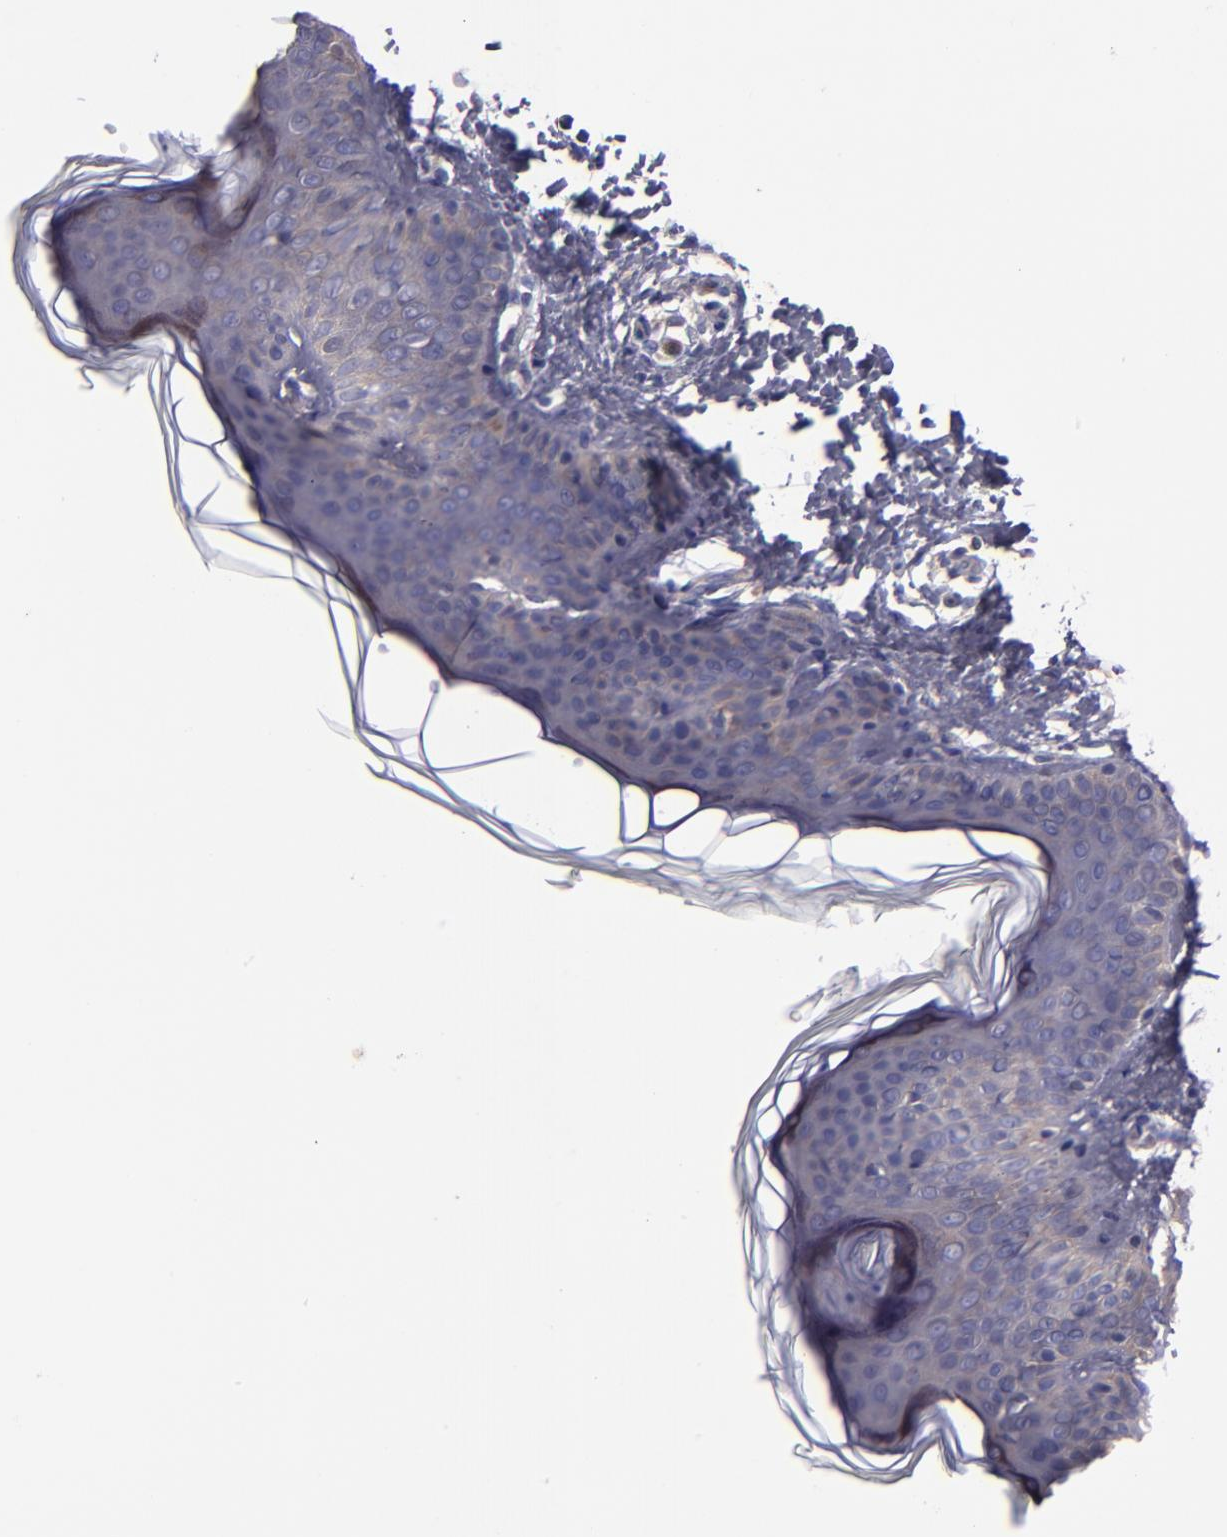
{"staining": {"intensity": "negative", "quantity": "none", "location": "none"}, "tissue": "skin", "cell_type": "Fibroblasts", "image_type": "normal", "snomed": [{"axis": "morphology", "description": "Normal tissue, NOS"}, {"axis": "topography", "description": "Skin"}], "caption": "Immunohistochemistry (IHC) photomicrograph of unremarkable skin: skin stained with DAB (3,3'-diaminobenzidine) exhibits no significant protein positivity in fibroblasts.", "gene": "CARS1", "patient": {"sex": "female", "age": 4}}